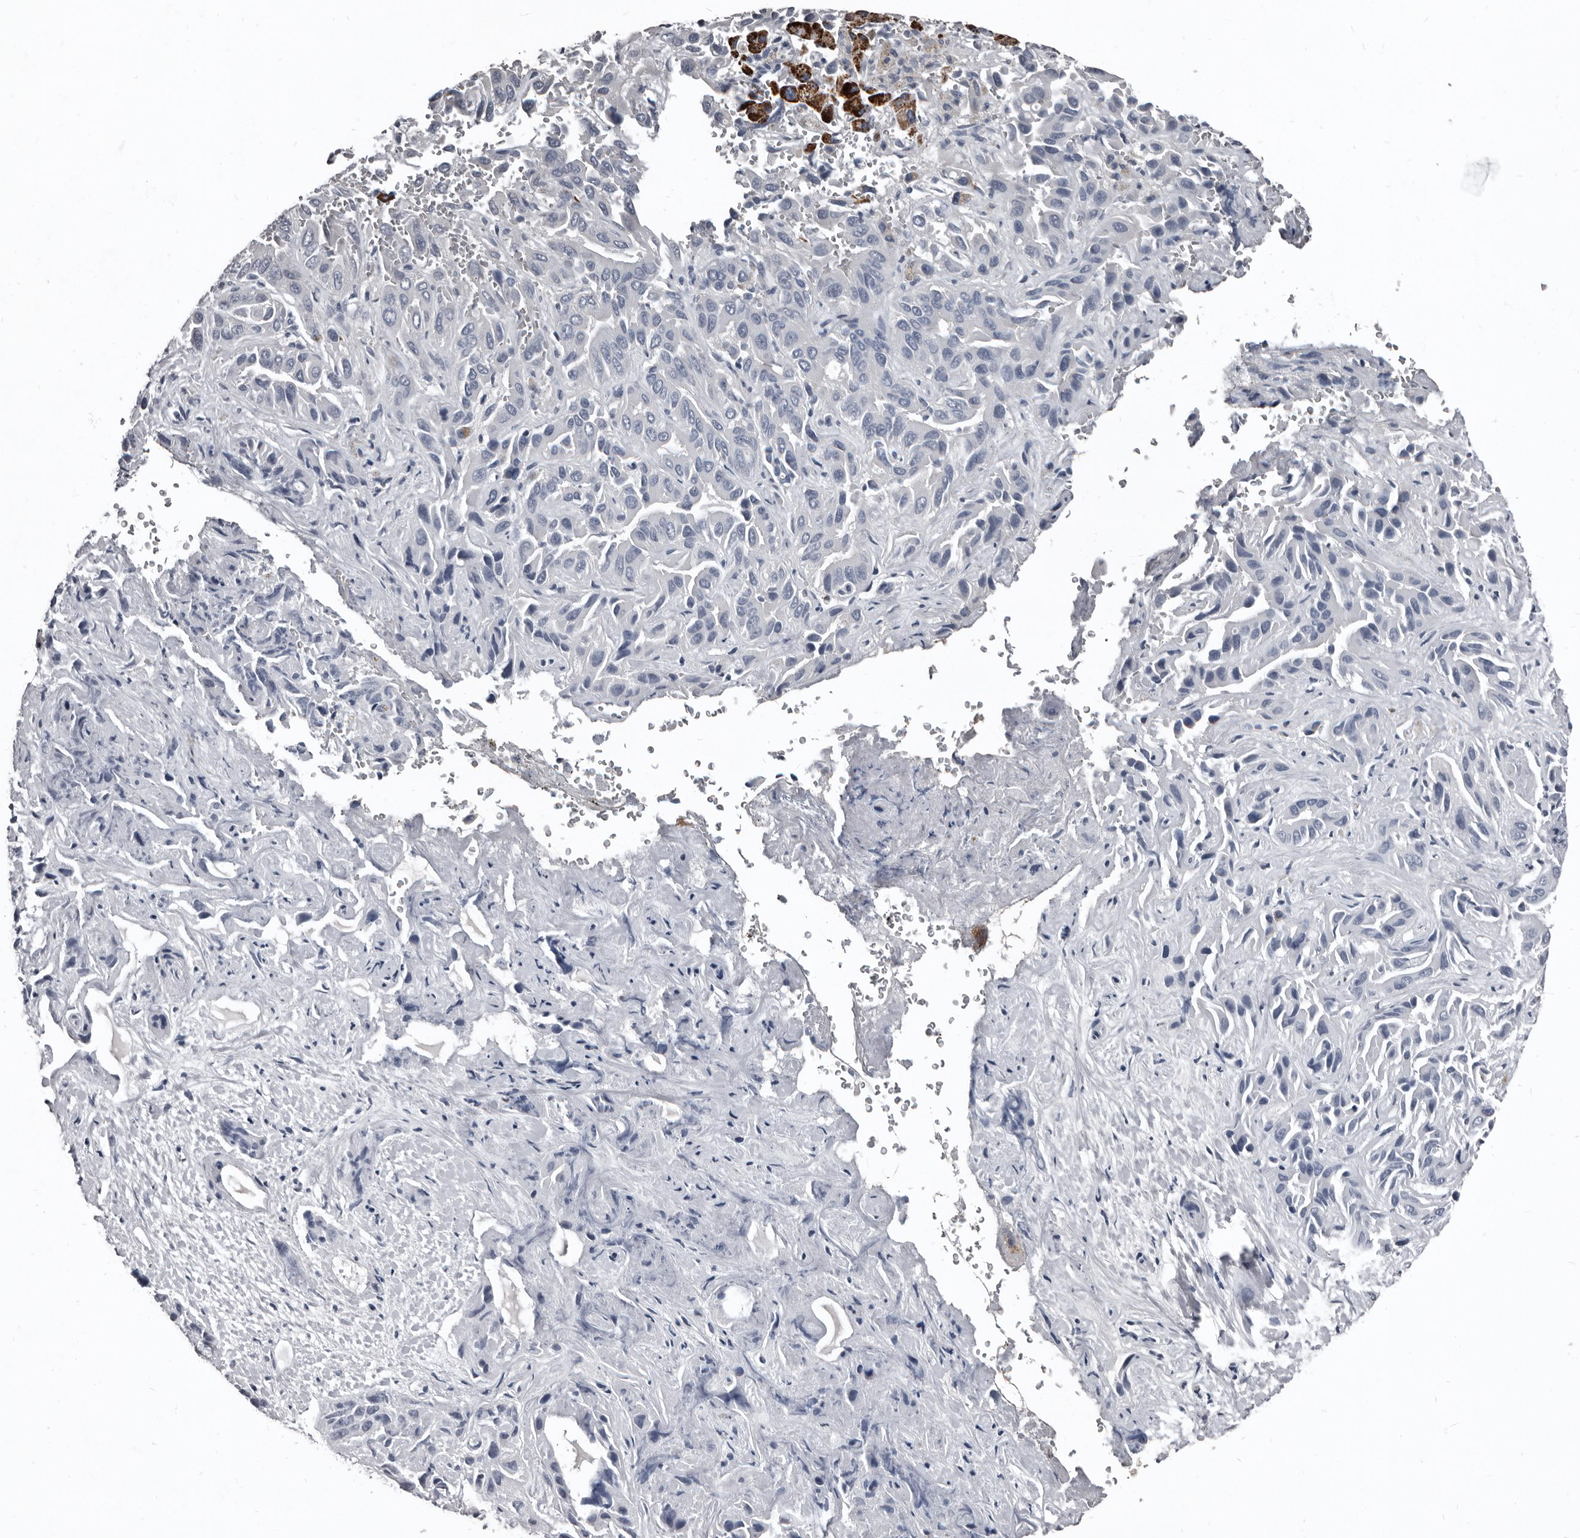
{"staining": {"intensity": "strong", "quantity": "<25%", "location": "cytoplasmic/membranous"}, "tissue": "liver cancer", "cell_type": "Tumor cells", "image_type": "cancer", "snomed": [{"axis": "morphology", "description": "Cholangiocarcinoma"}, {"axis": "topography", "description": "Liver"}], "caption": "Liver cholangiocarcinoma stained for a protein demonstrates strong cytoplasmic/membranous positivity in tumor cells.", "gene": "GREB1", "patient": {"sex": "female", "age": 52}}